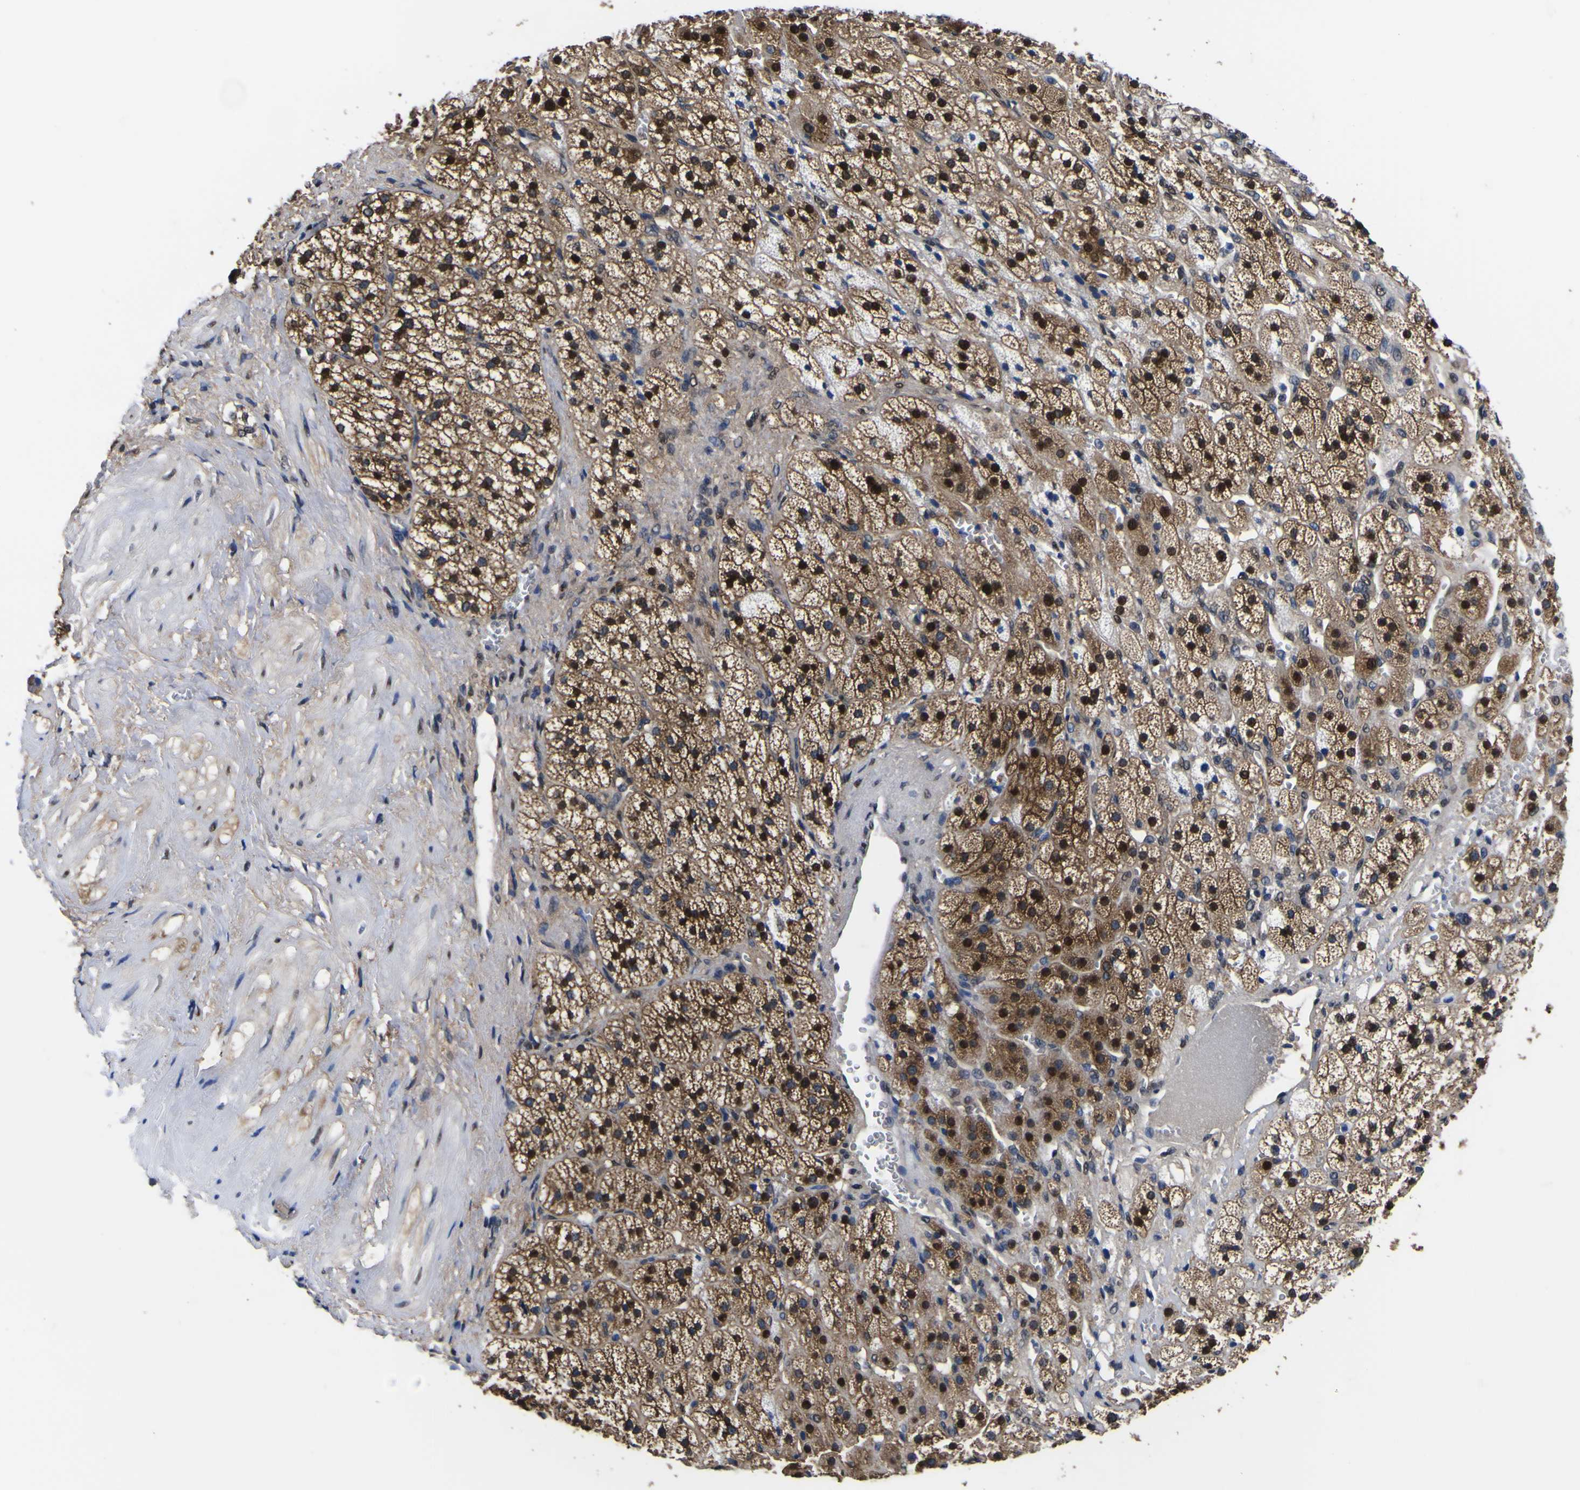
{"staining": {"intensity": "strong", "quantity": "25%-75%", "location": "cytoplasmic/membranous,nuclear"}, "tissue": "adrenal gland", "cell_type": "Glandular cells", "image_type": "normal", "snomed": [{"axis": "morphology", "description": "Normal tissue, NOS"}, {"axis": "topography", "description": "Adrenal gland"}], "caption": "Immunohistochemical staining of benign adrenal gland exhibits high levels of strong cytoplasmic/membranous,nuclear positivity in about 25%-75% of glandular cells.", "gene": "FAM110B", "patient": {"sex": "male", "age": 56}}